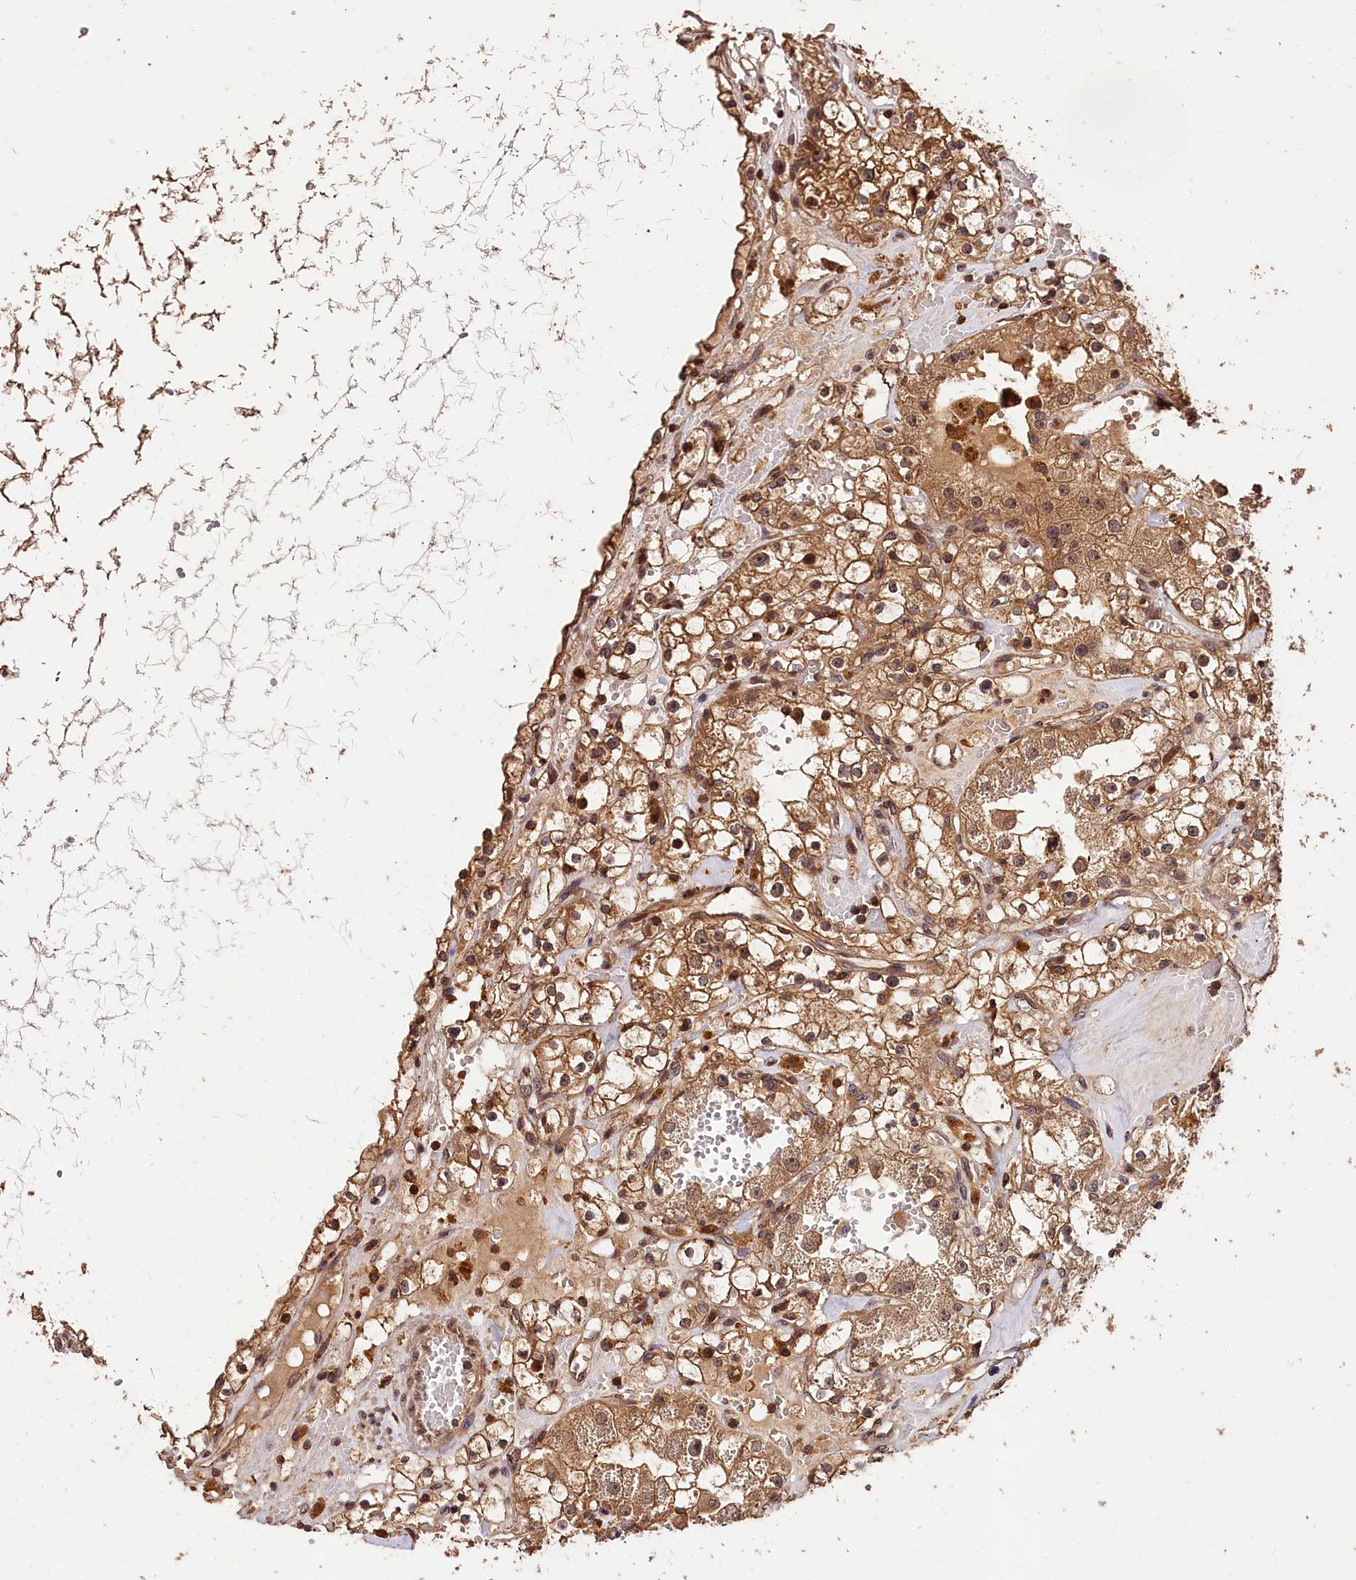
{"staining": {"intensity": "moderate", "quantity": ">75%", "location": "cytoplasmic/membranous"}, "tissue": "renal cancer", "cell_type": "Tumor cells", "image_type": "cancer", "snomed": [{"axis": "morphology", "description": "Adenocarcinoma, NOS"}, {"axis": "topography", "description": "Kidney"}], "caption": "Renal cancer stained for a protein exhibits moderate cytoplasmic/membranous positivity in tumor cells. Nuclei are stained in blue.", "gene": "KPTN", "patient": {"sex": "male", "age": 56}}